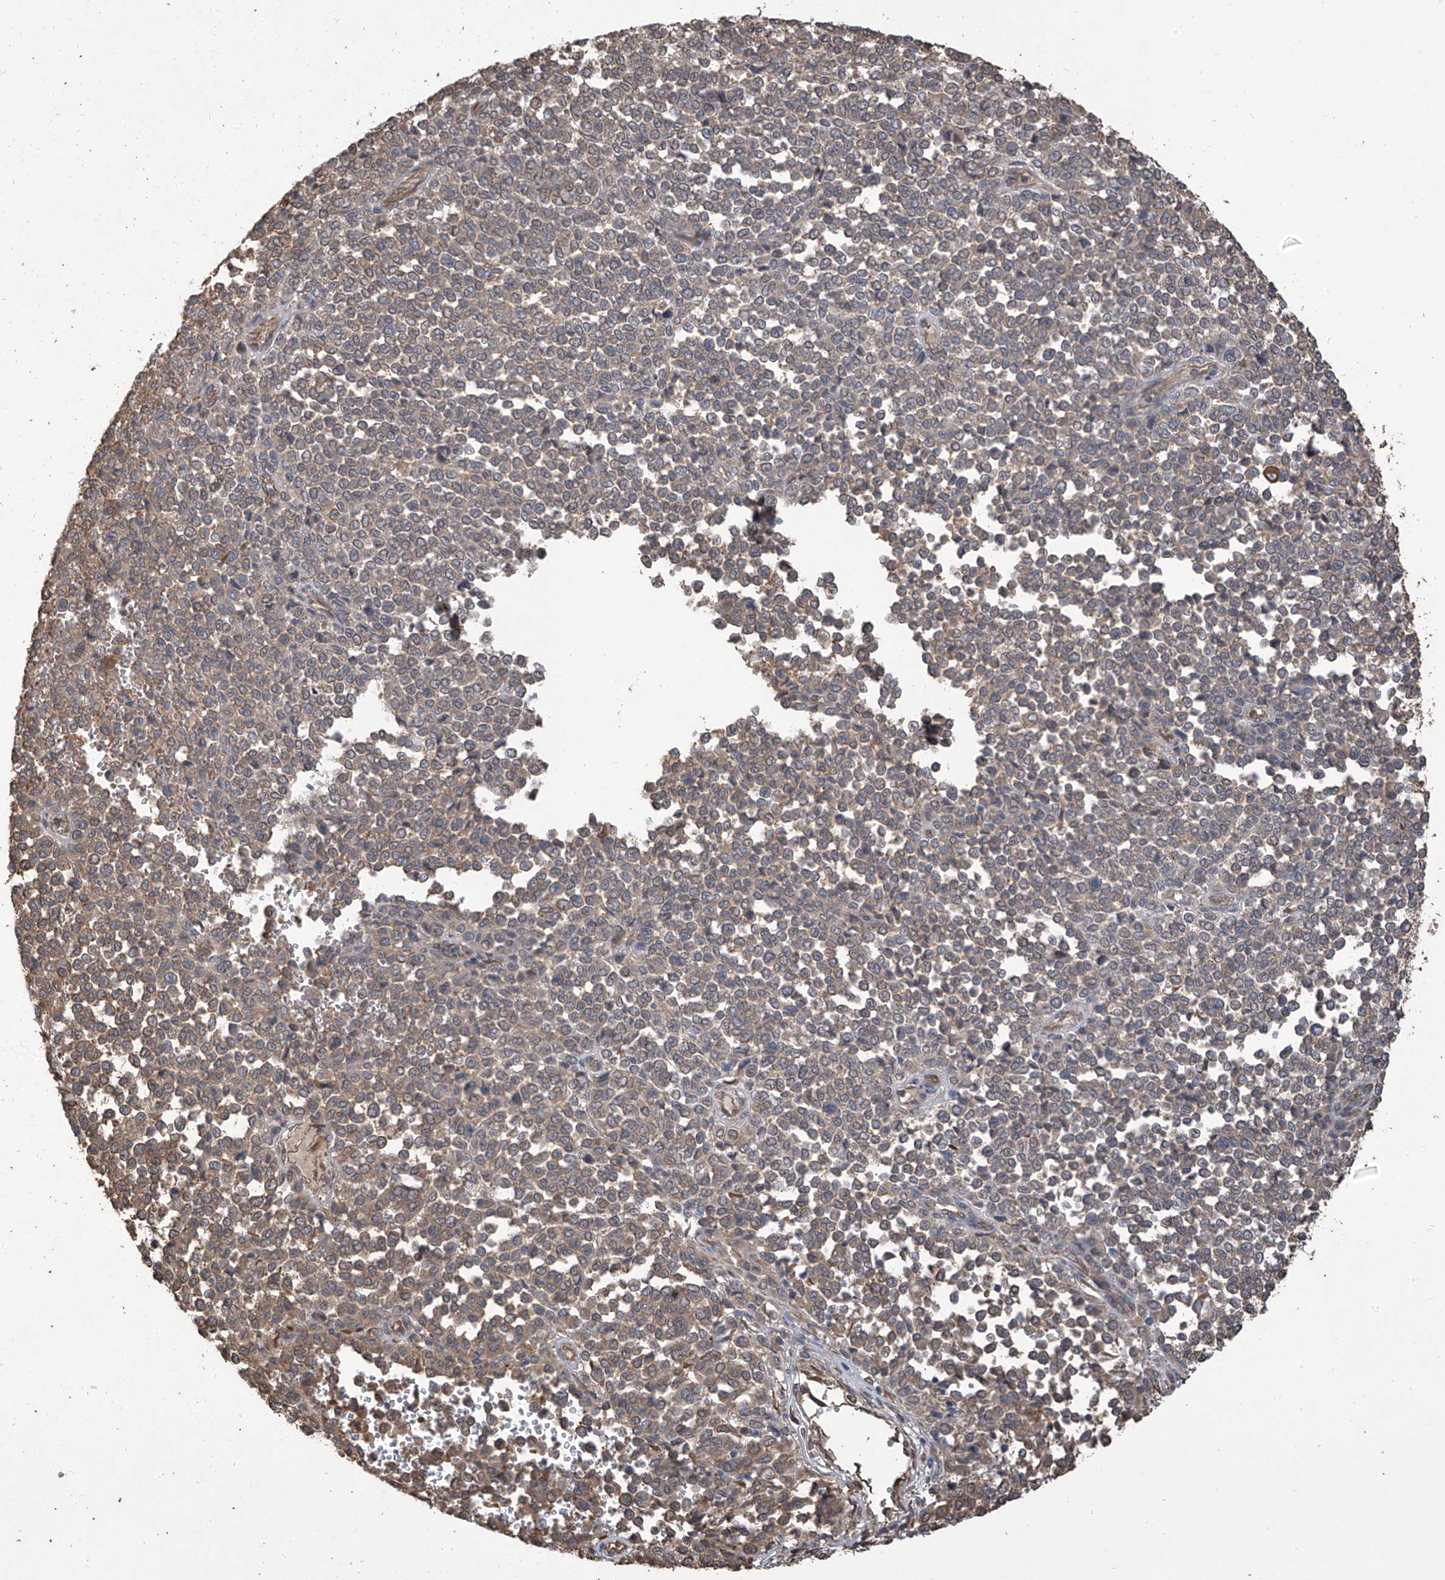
{"staining": {"intensity": "moderate", "quantity": "25%-75%", "location": "cytoplasmic/membranous"}, "tissue": "melanoma", "cell_type": "Tumor cells", "image_type": "cancer", "snomed": [{"axis": "morphology", "description": "Malignant melanoma, Metastatic site"}, {"axis": "topography", "description": "Pancreas"}], "caption": "Immunohistochemistry (IHC) of melanoma displays medium levels of moderate cytoplasmic/membranous expression in about 25%-75% of tumor cells. (Brightfield microscopy of DAB IHC at high magnification).", "gene": "AGBL5", "patient": {"sex": "female", "age": 30}}